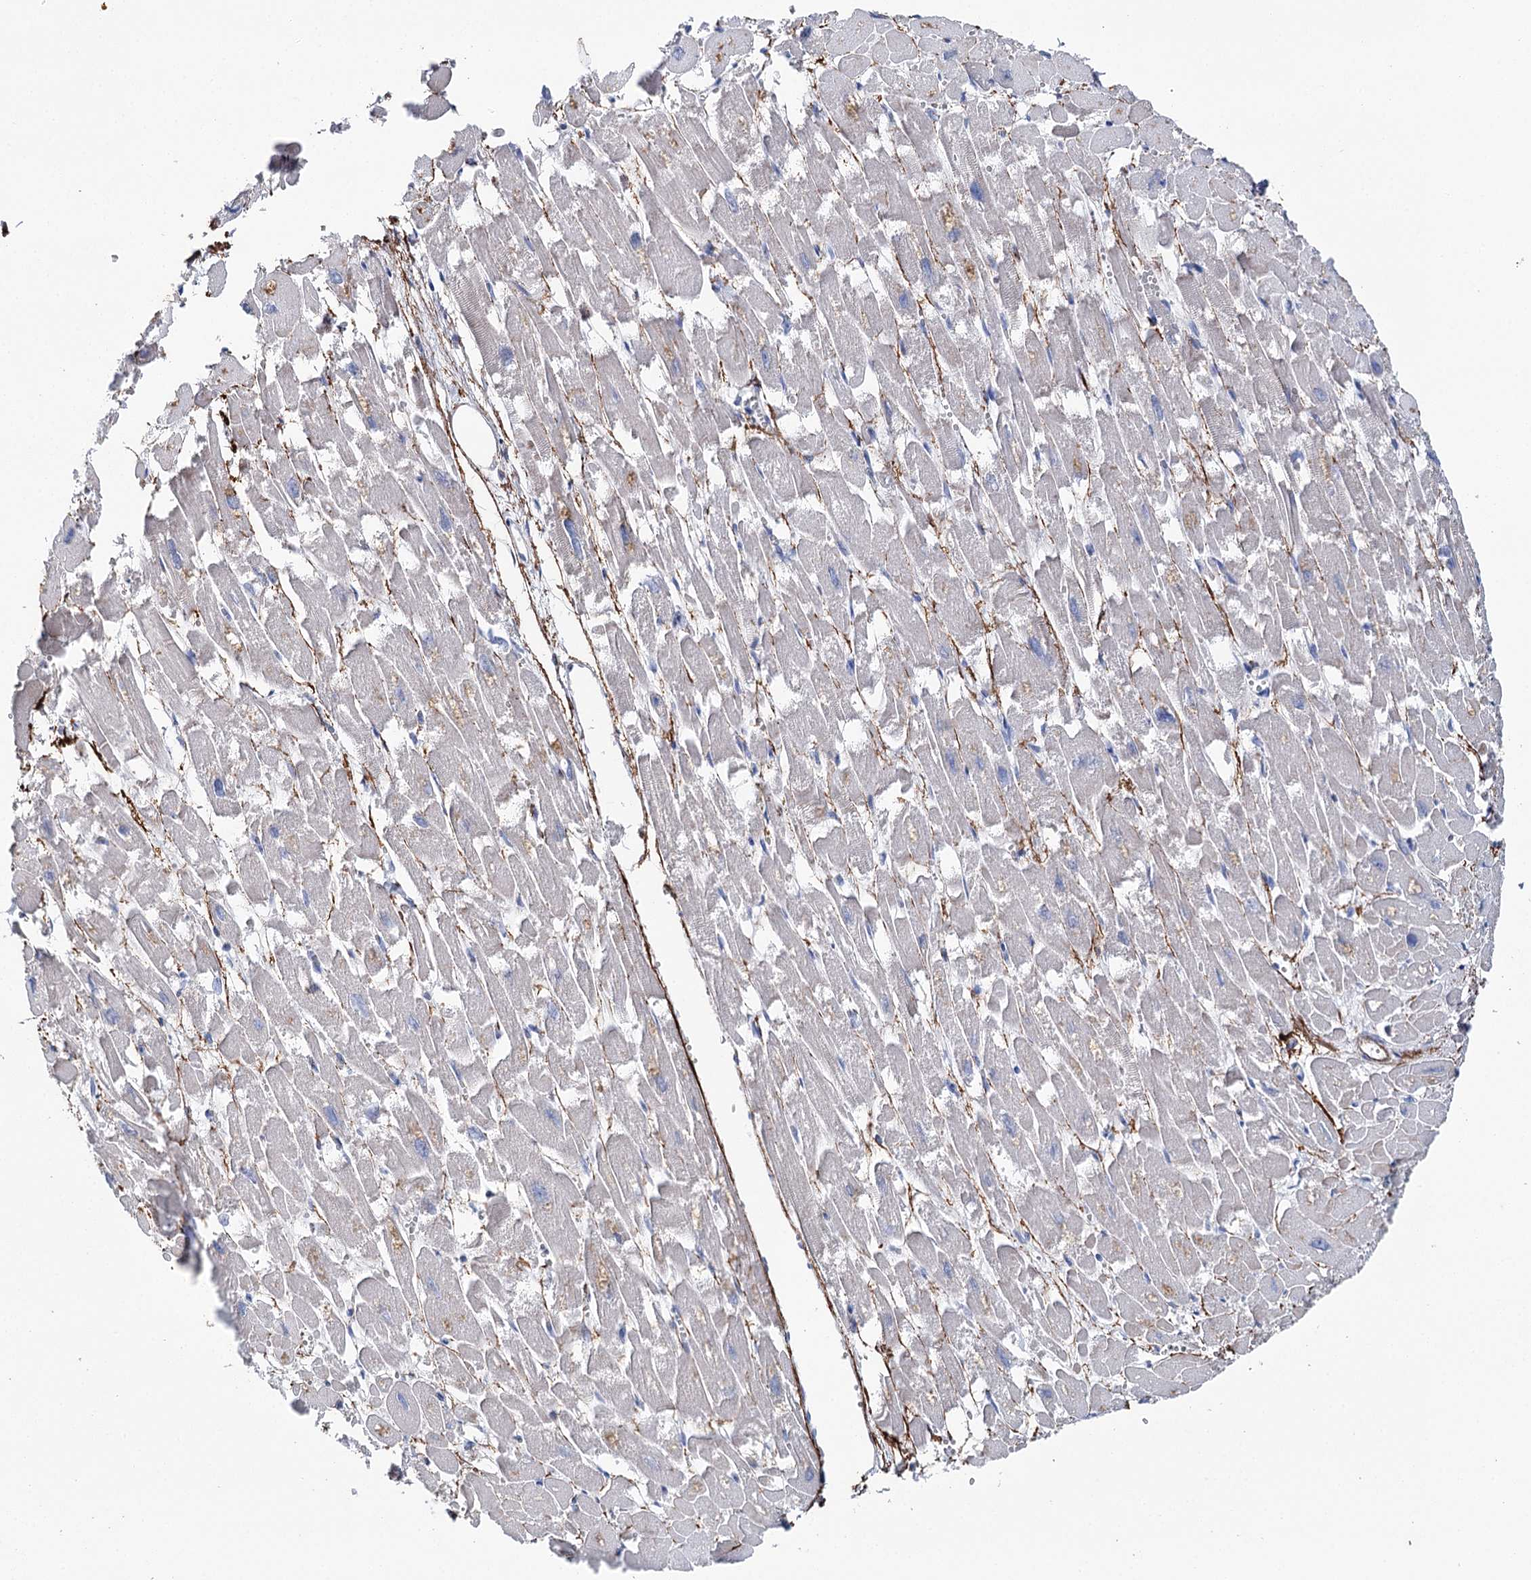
{"staining": {"intensity": "negative", "quantity": "none", "location": "none"}, "tissue": "heart muscle", "cell_type": "Cardiomyocytes", "image_type": "normal", "snomed": [{"axis": "morphology", "description": "Normal tissue, NOS"}, {"axis": "topography", "description": "Heart"}], "caption": "The micrograph exhibits no staining of cardiomyocytes in normal heart muscle.", "gene": "EPYC", "patient": {"sex": "male", "age": 54}}